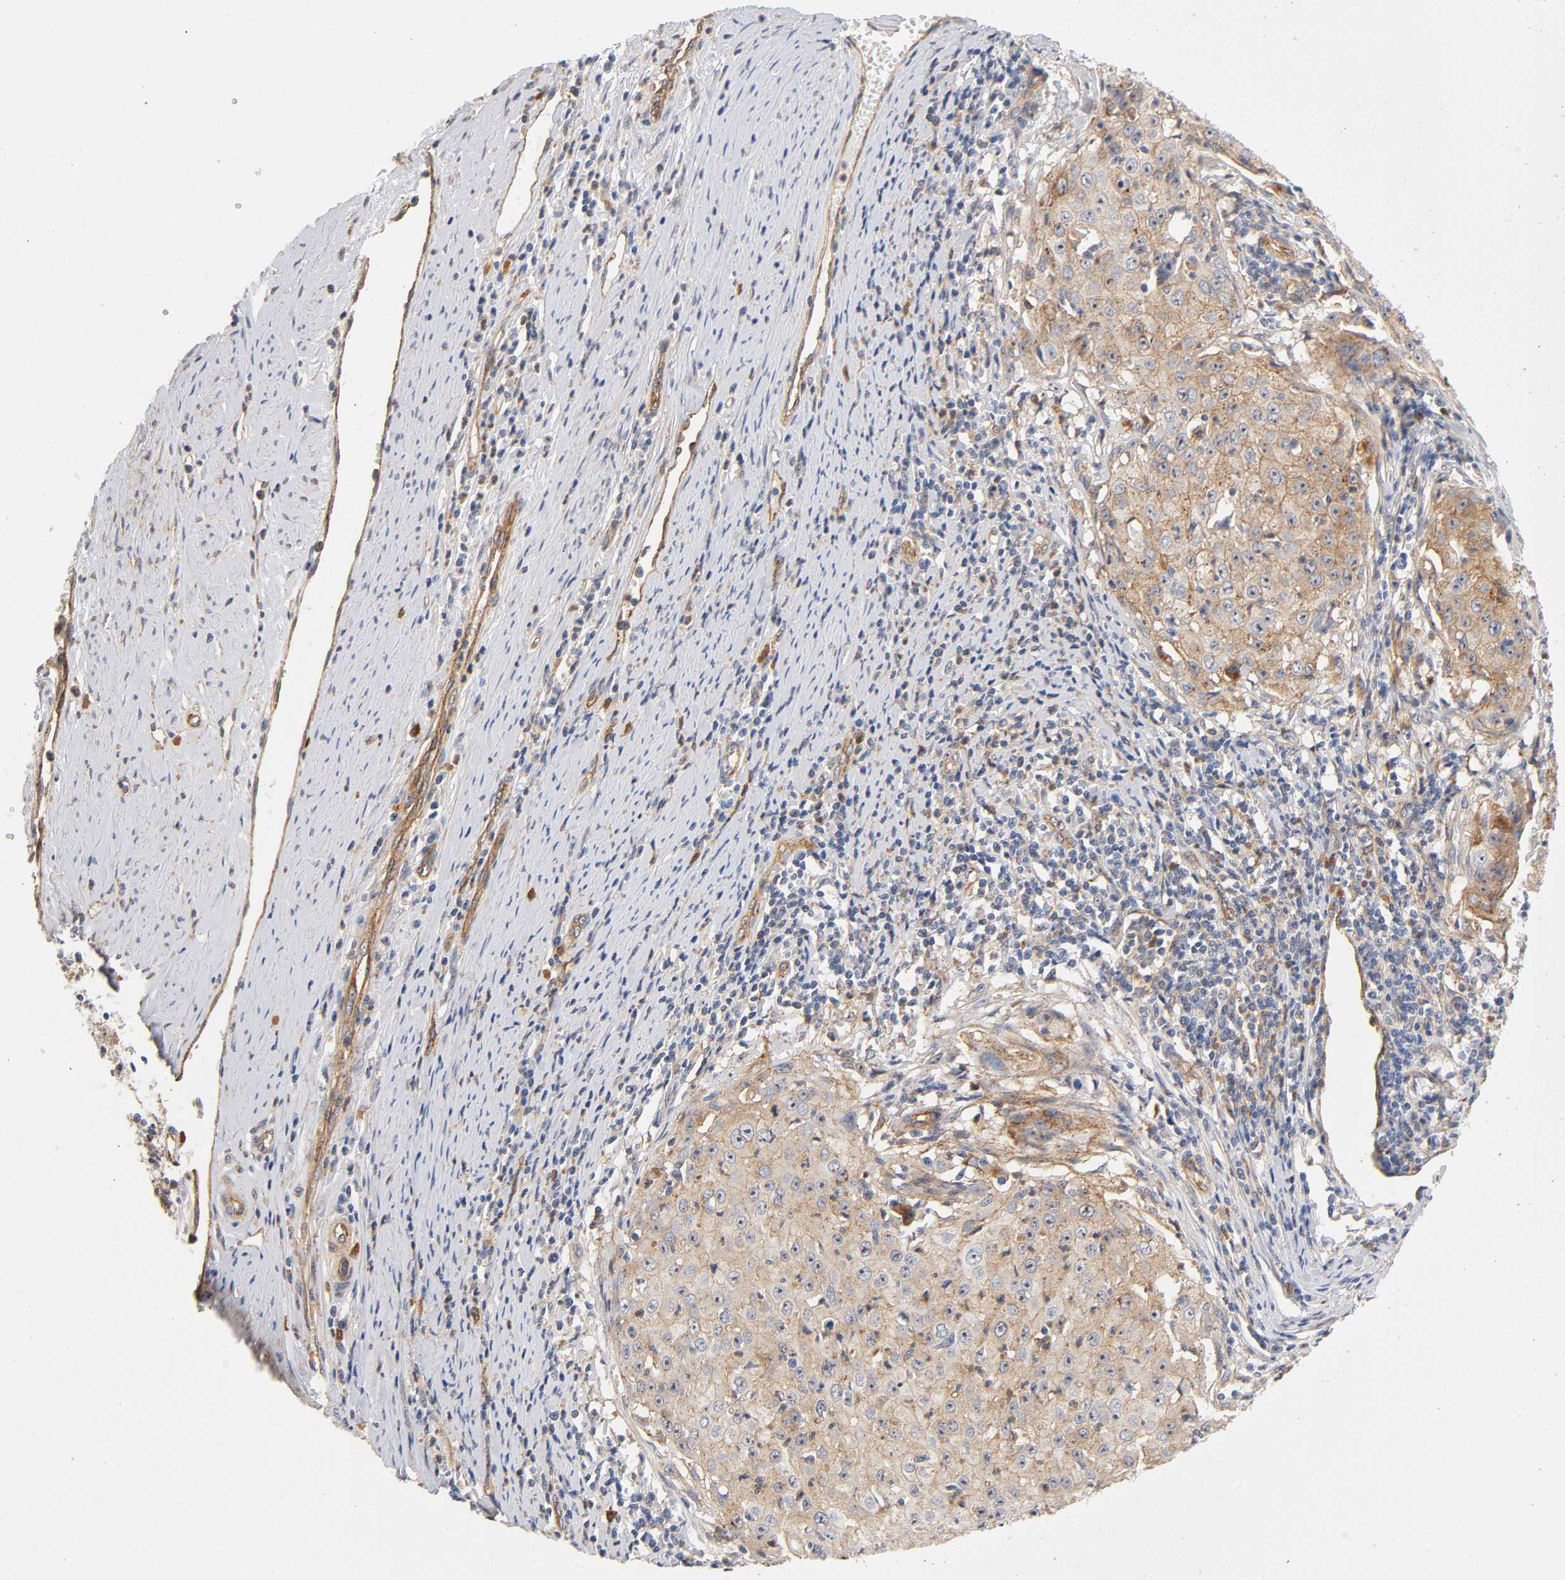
{"staining": {"intensity": "moderate", "quantity": ">75%", "location": "cytoplasmic/membranous,nuclear"}, "tissue": "cervical cancer", "cell_type": "Tumor cells", "image_type": "cancer", "snomed": [{"axis": "morphology", "description": "Squamous cell carcinoma, NOS"}, {"axis": "topography", "description": "Cervix"}], "caption": "Human cervical squamous cell carcinoma stained for a protein (brown) demonstrates moderate cytoplasmic/membranous and nuclear positive staining in about >75% of tumor cells.", "gene": "PLD1", "patient": {"sex": "female", "age": 27}}